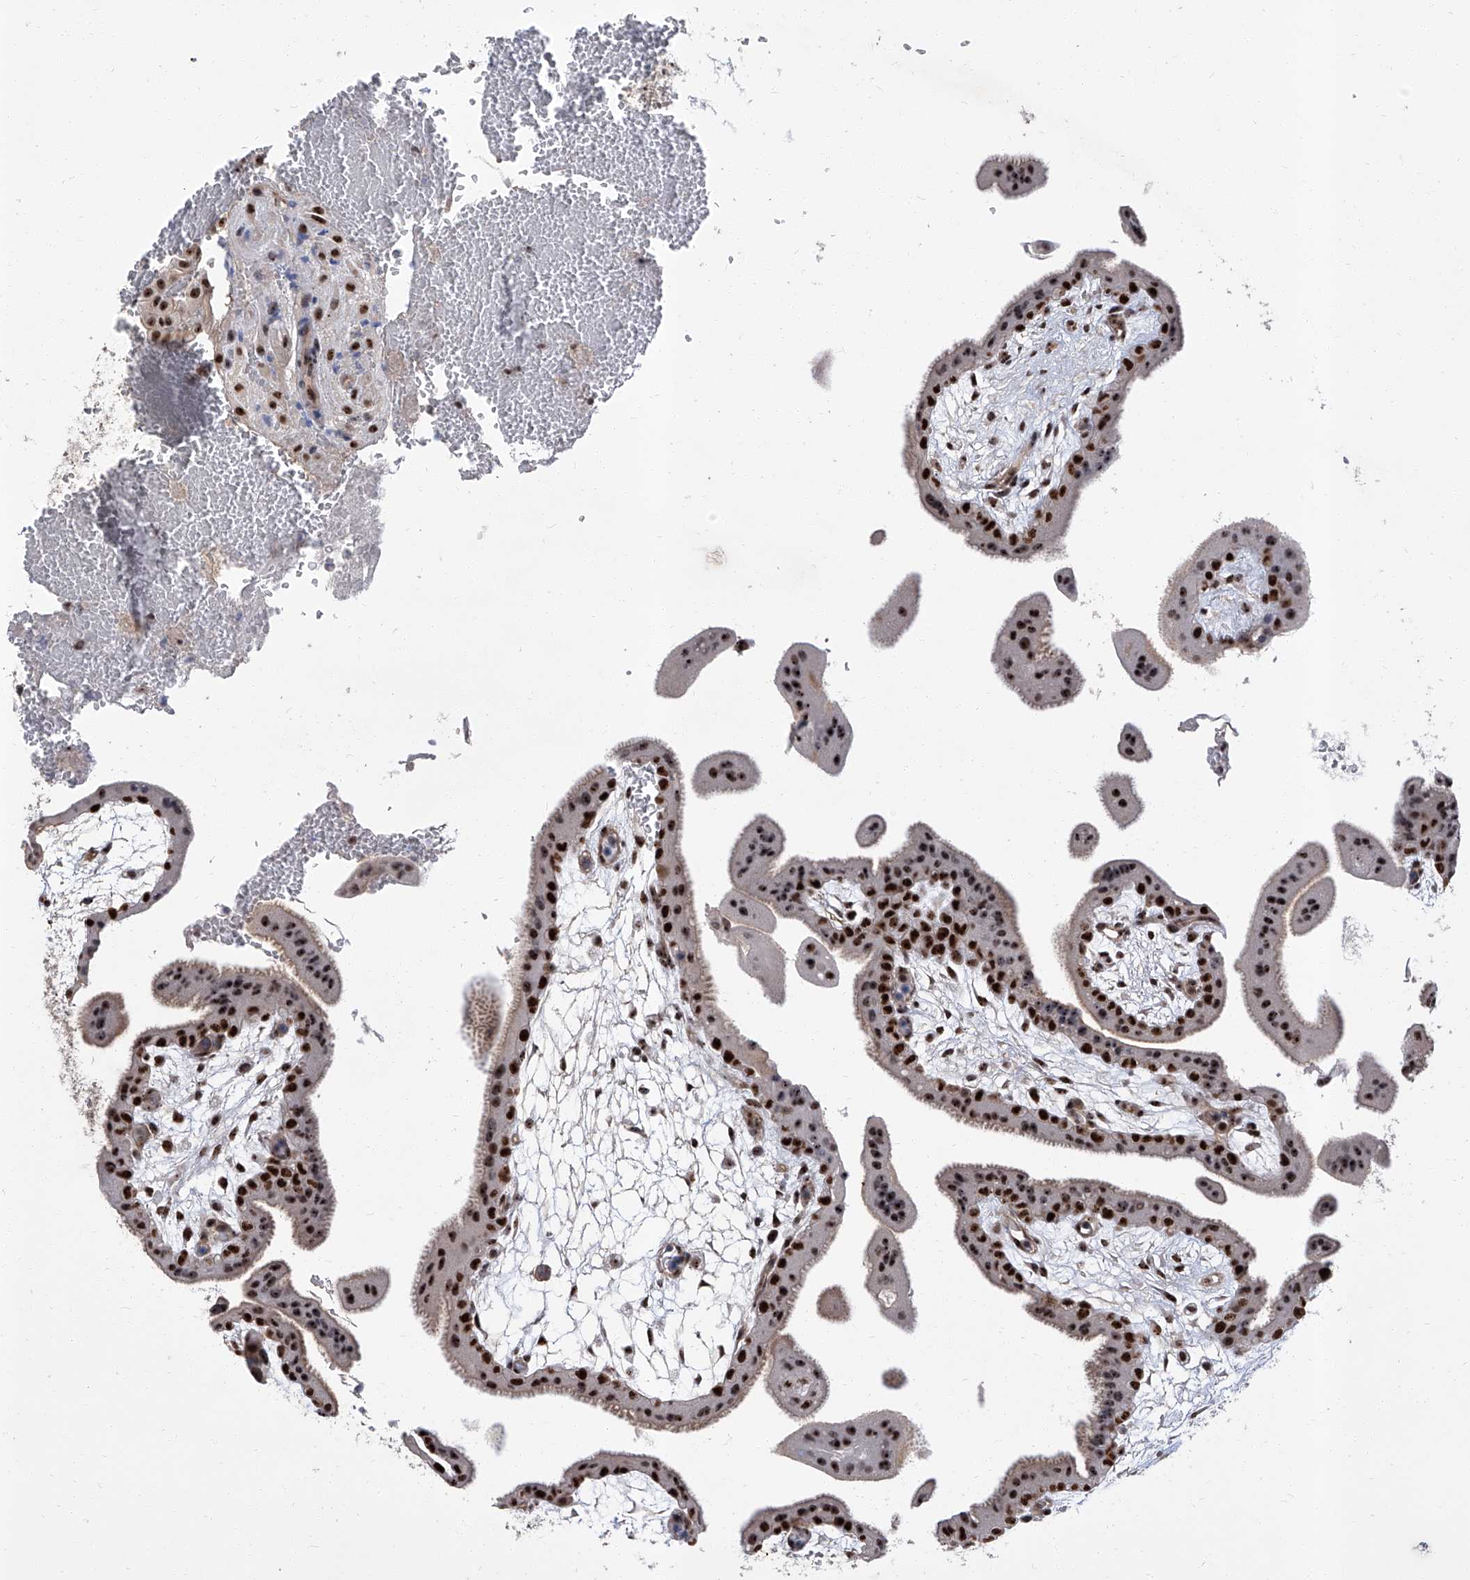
{"staining": {"intensity": "strong", "quantity": ">75%", "location": "nuclear"}, "tissue": "placenta", "cell_type": "Decidual cells", "image_type": "normal", "snomed": [{"axis": "morphology", "description": "Normal tissue, NOS"}, {"axis": "topography", "description": "Placenta"}], "caption": "Placenta stained with DAB (3,3'-diaminobenzidine) IHC demonstrates high levels of strong nuclear expression in approximately >75% of decidual cells.", "gene": "CMTR1", "patient": {"sex": "female", "age": 35}}